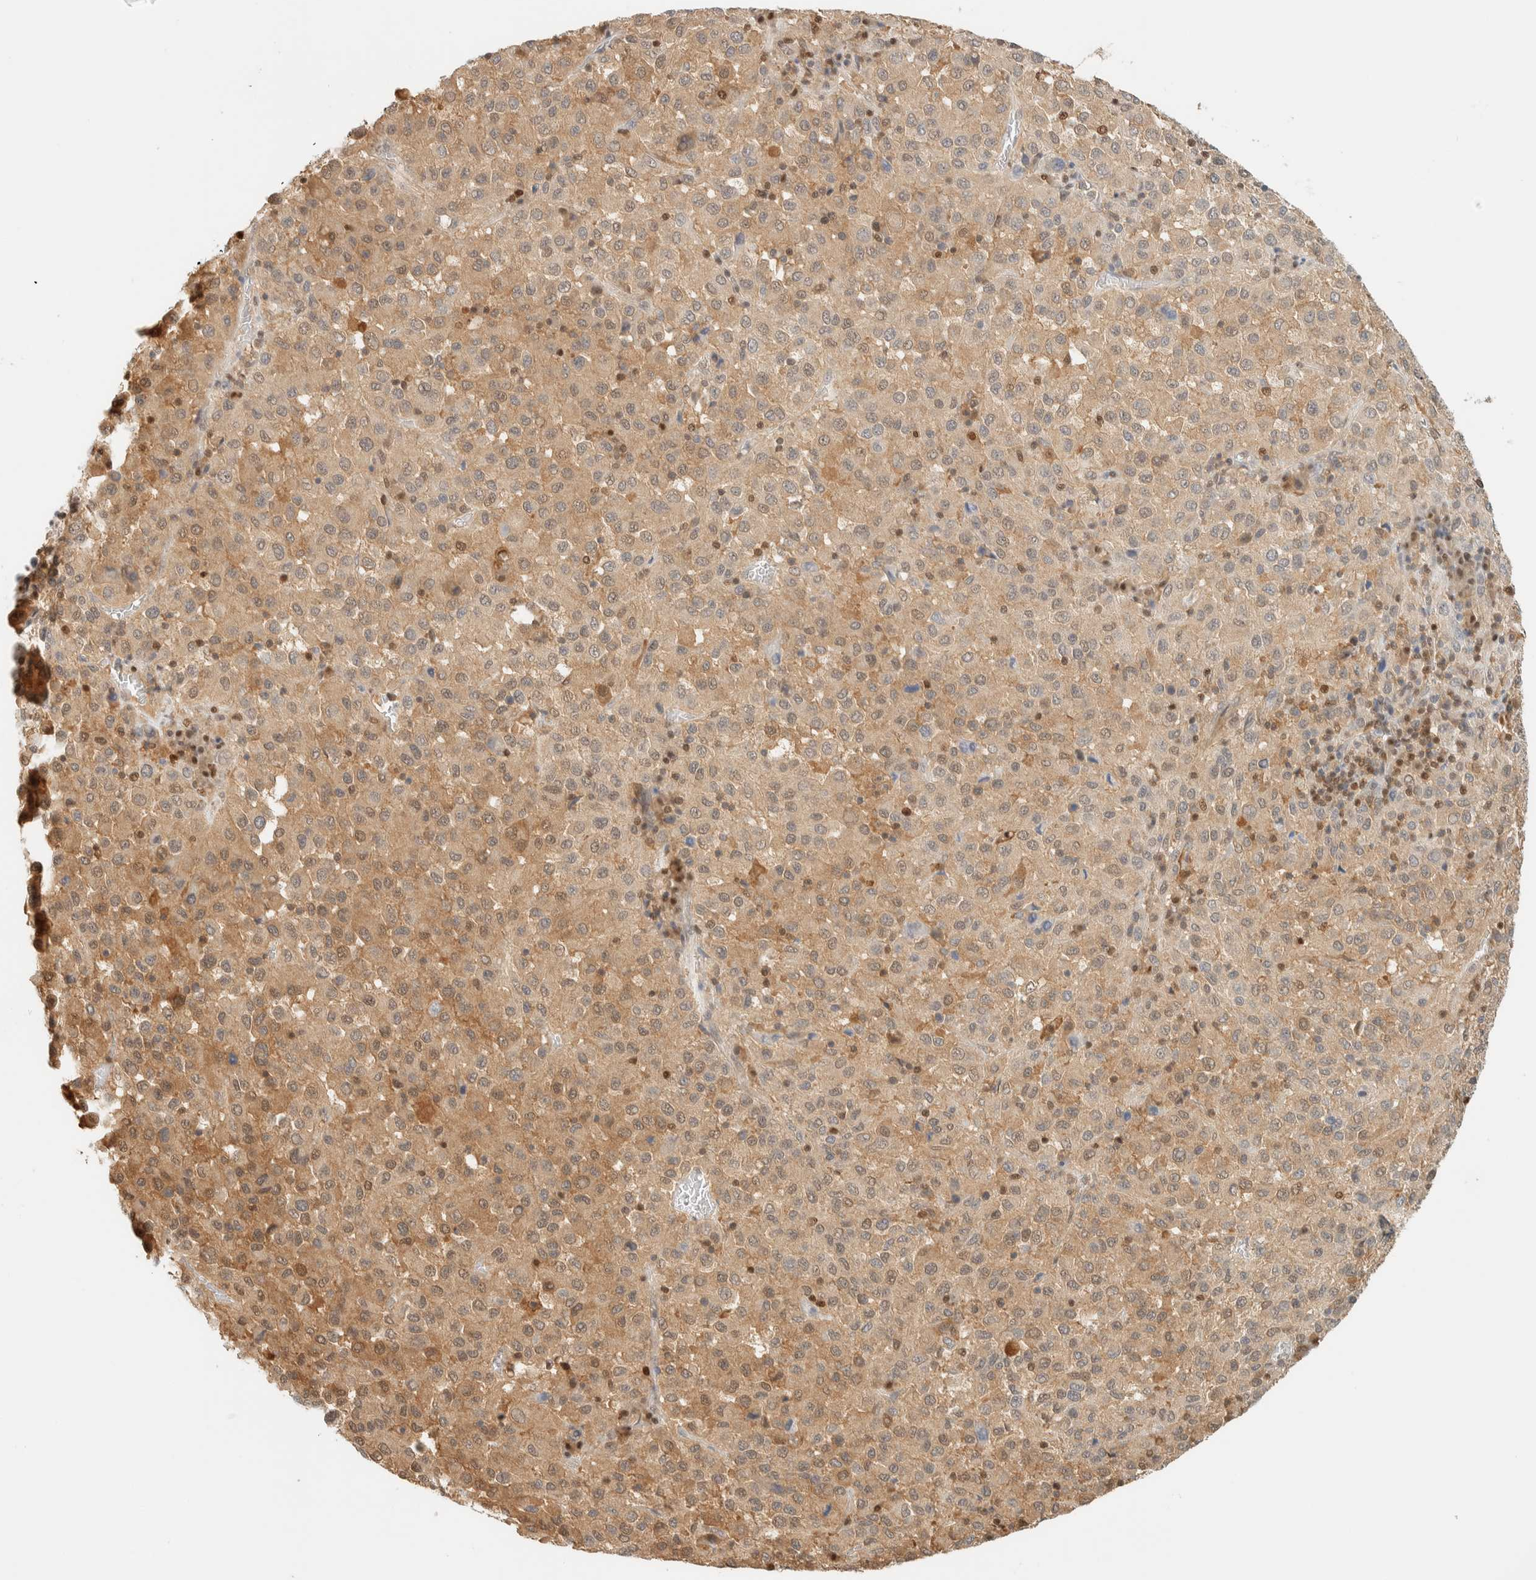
{"staining": {"intensity": "weak", "quantity": ">75%", "location": "cytoplasmic/membranous"}, "tissue": "melanoma", "cell_type": "Tumor cells", "image_type": "cancer", "snomed": [{"axis": "morphology", "description": "Malignant melanoma, Metastatic site"}, {"axis": "topography", "description": "Lung"}], "caption": "IHC of melanoma shows low levels of weak cytoplasmic/membranous staining in about >75% of tumor cells.", "gene": "ZBTB37", "patient": {"sex": "male", "age": 64}}